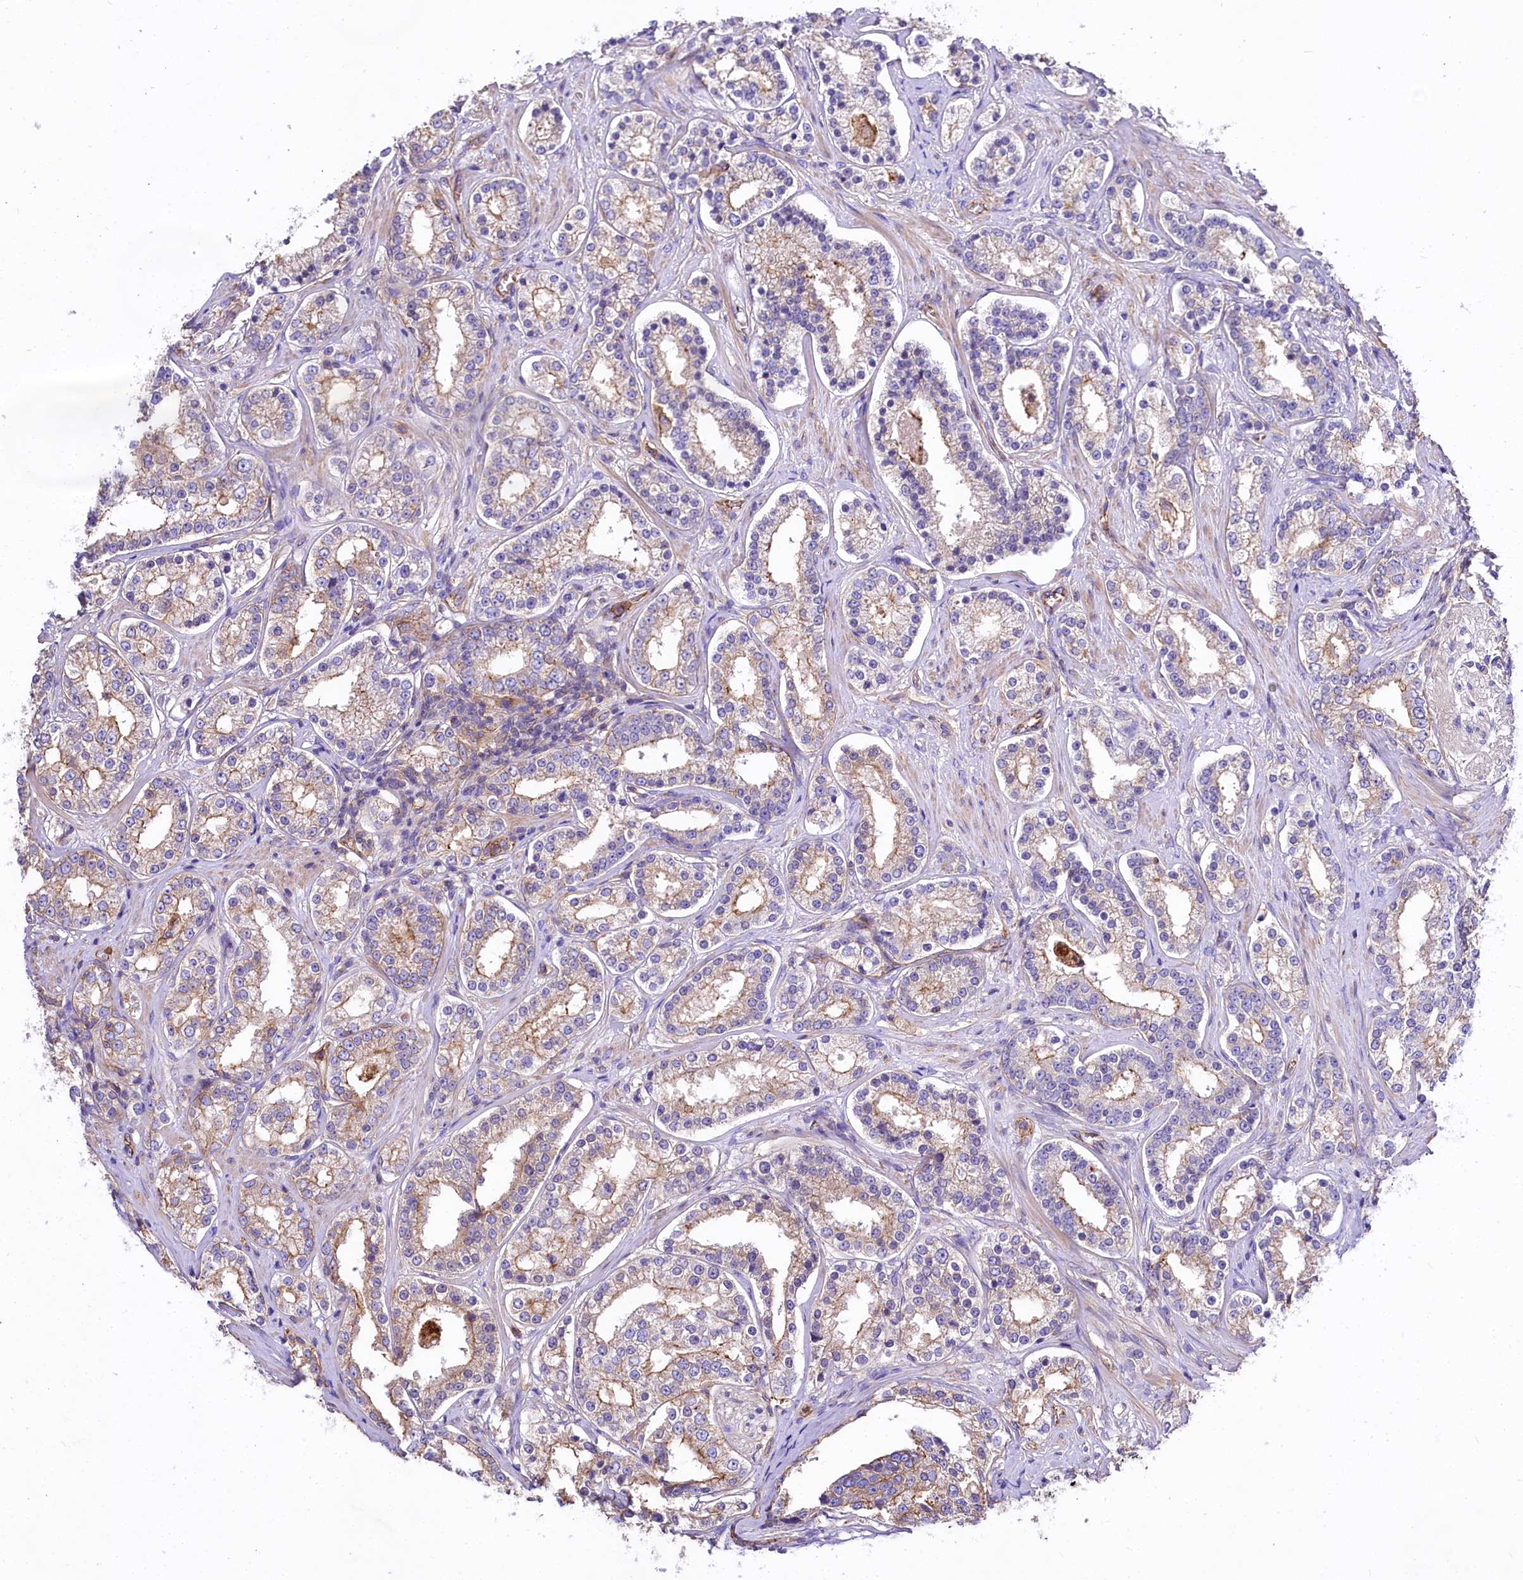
{"staining": {"intensity": "weak", "quantity": ">75%", "location": "cytoplasmic/membranous"}, "tissue": "prostate cancer", "cell_type": "Tumor cells", "image_type": "cancer", "snomed": [{"axis": "morphology", "description": "Normal tissue, NOS"}, {"axis": "morphology", "description": "Adenocarcinoma, High grade"}, {"axis": "topography", "description": "Prostate"}], "caption": "High-grade adenocarcinoma (prostate) tissue displays weak cytoplasmic/membranous expression in approximately >75% of tumor cells", "gene": "FCHSD2", "patient": {"sex": "male", "age": 83}}